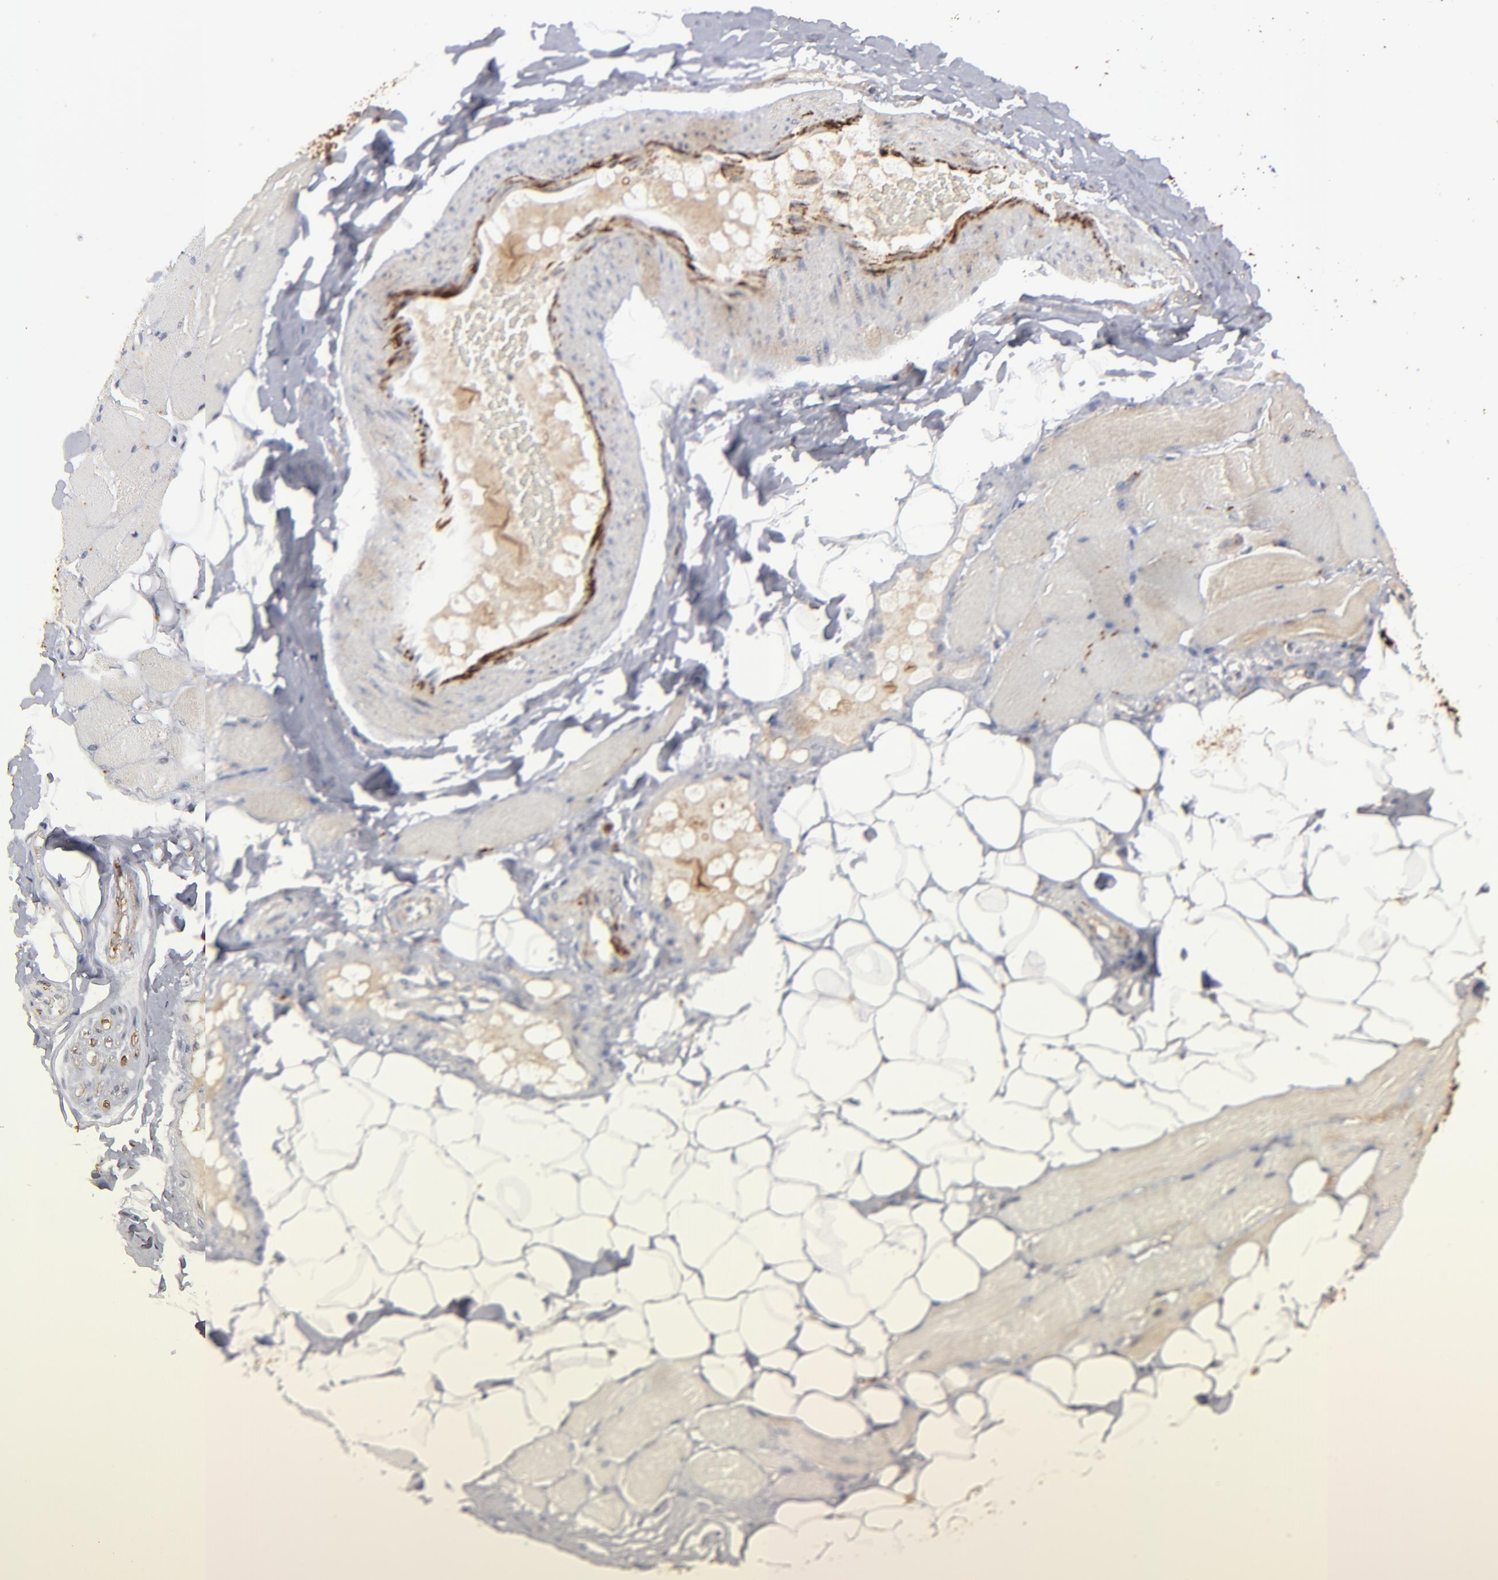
{"staining": {"intensity": "weak", "quantity": "<25%", "location": "cytoplasmic/membranous"}, "tissue": "skeletal muscle", "cell_type": "Myocytes", "image_type": "normal", "snomed": [{"axis": "morphology", "description": "Normal tissue, NOS"}, {"axis": "topography", "description": "Skeletal muscle"}, {"axis": "topography", "description": "Peripheral nerve tissue"}], "caption": "This is an IHC micrograph of benign human skeletal muscle. There is no staining in myocytes.", "gene": "GPM6B", "patient": {"sex": "female", "age": 84}}